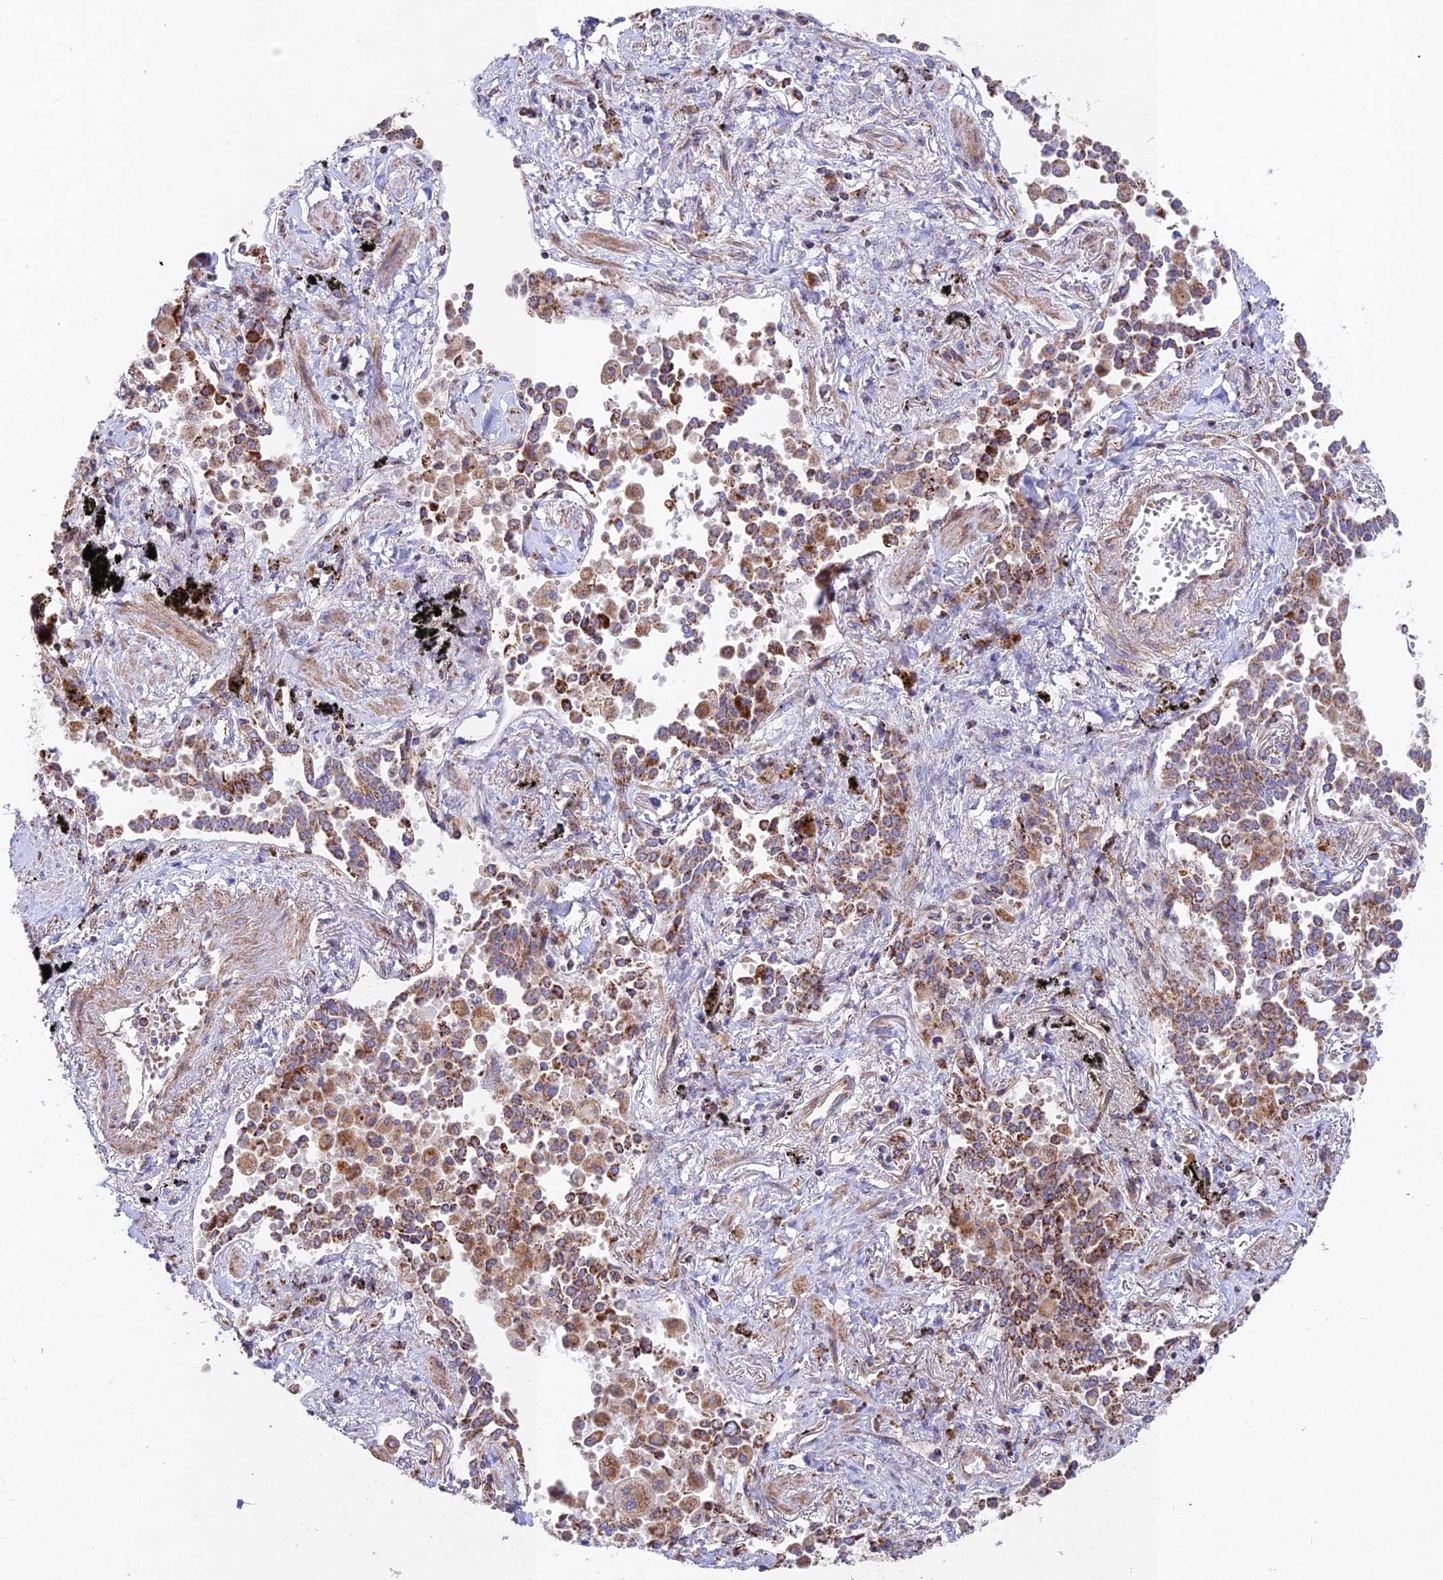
{"staining": {"intensity": "moderate", "quantity": ">75%", "location": "cytoplasmic/membranous"}, "tissue": "lung cancer", "cell_type": "Tumor cells", "image_type": "cancer", "snomed": [{"axis": "morphology", "description": "Adenocarcinoma, NOS"}, {"axis": "topography", "description": "Lung"}], "caption": "Immunohistochemistry staining of lung cancer (adenocarcinoma), which displays medium levels of moderate cytoplasmic/membranous staining in about >75% of tumor cells indicating moderate cytoplasmic/membranous protein expression. The staining was performed using DAB (3,3'-diaminobenzidine) (brown) for protein detection and nuclei were counterstained in hematoxylin (blue).", "gene": "KHDC3L", "patient": {"sex": "male", "age": 67}}